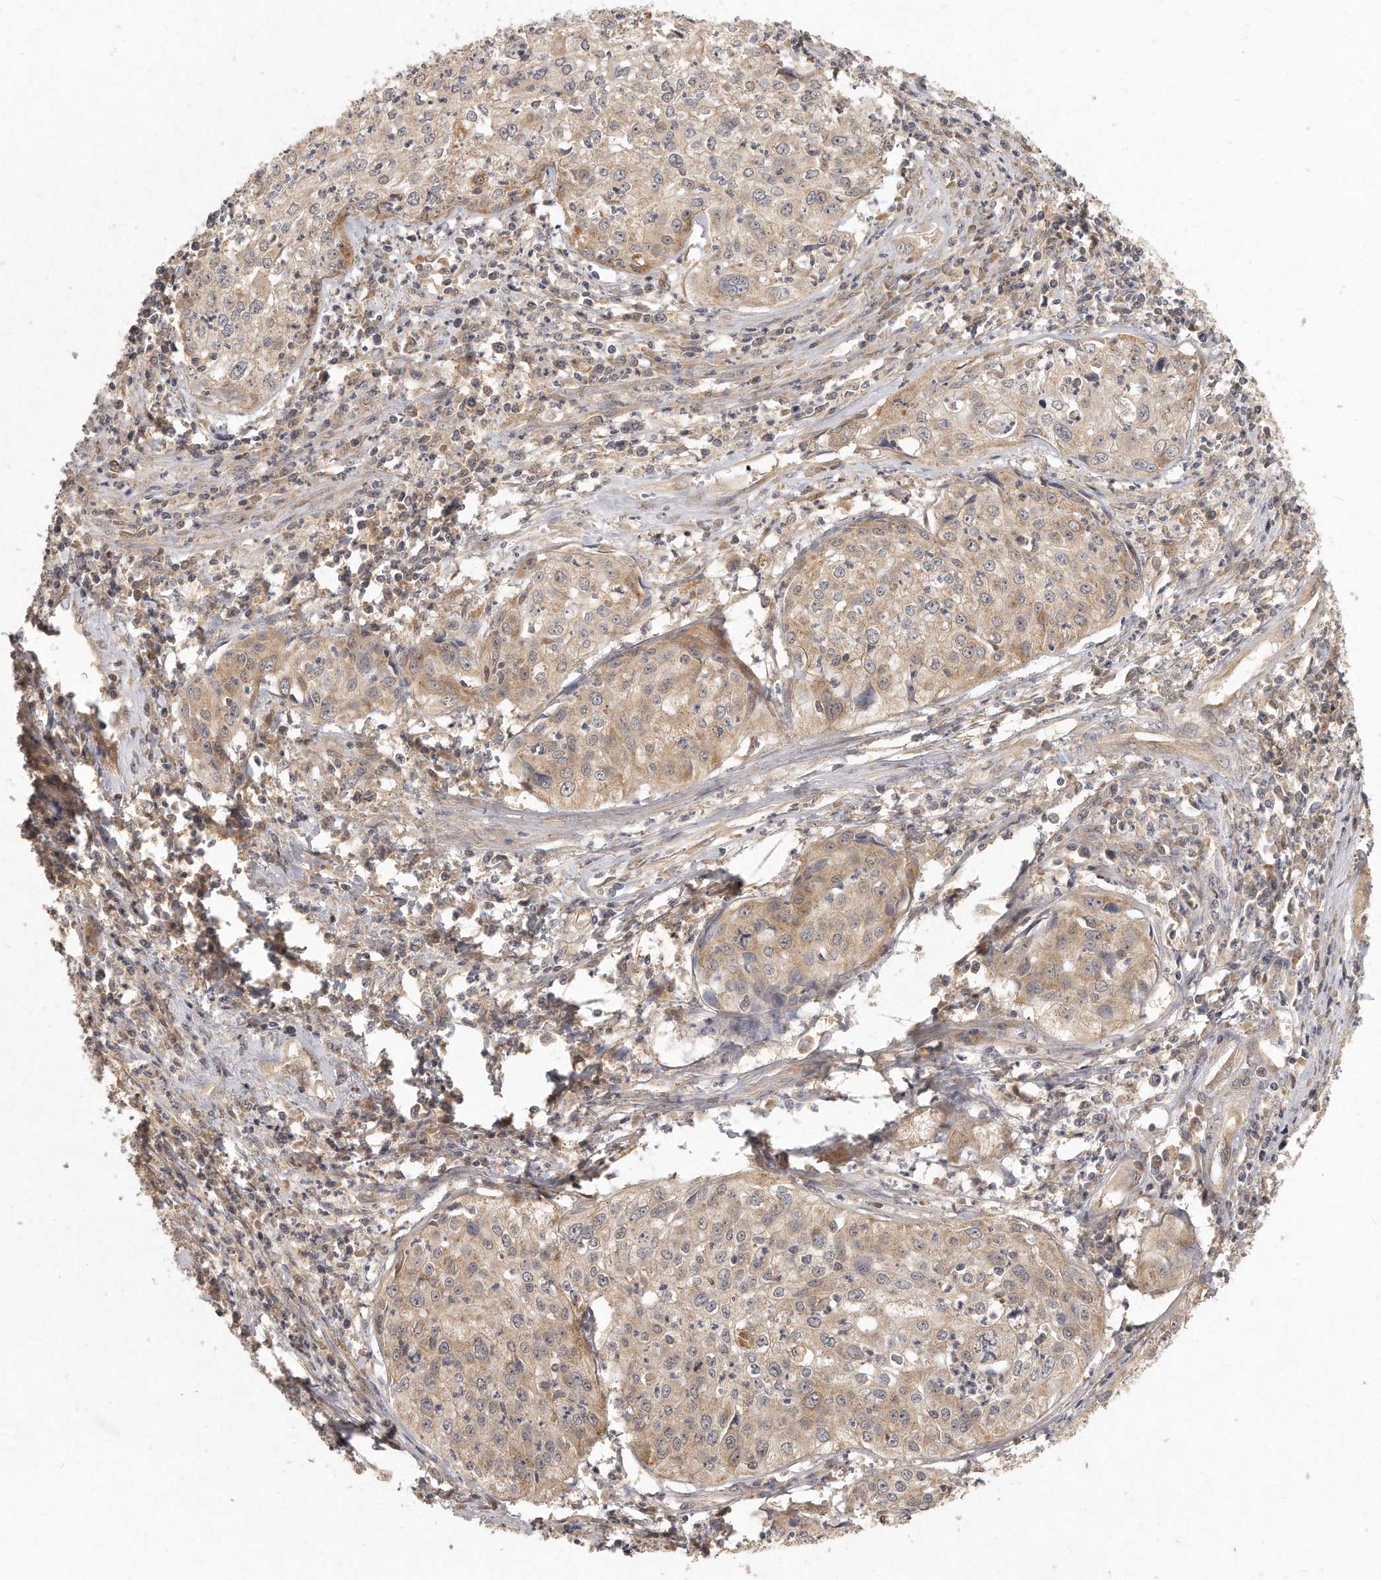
{"staining": {"intensity": "weak", "quantity": ">75%", "location": "cytoplasmic/membranous"}, "tissue": "cervical cancer", "cell_type": "Tumor cells", "image_type": "cancer", "snomed": [{"axis": "morphology", "description": "Squamous cell carcinoma, NOS"}, {"axis": "topography", "description": "Cervix"}], "caption": "IHC photomicrograph of neoplastic tissue: cervical cancer (squamous cell carcinoma) stained using immunohistochemistry (IHC) demonstrates low levels of weak protein expression localized specifically in the cytoplasmic/membranous of tumor cells, appearing as a cytoplasmic/membranous brown color.", "gene": "LGALS8", "patient": {"sex": "female", "age": 31}}